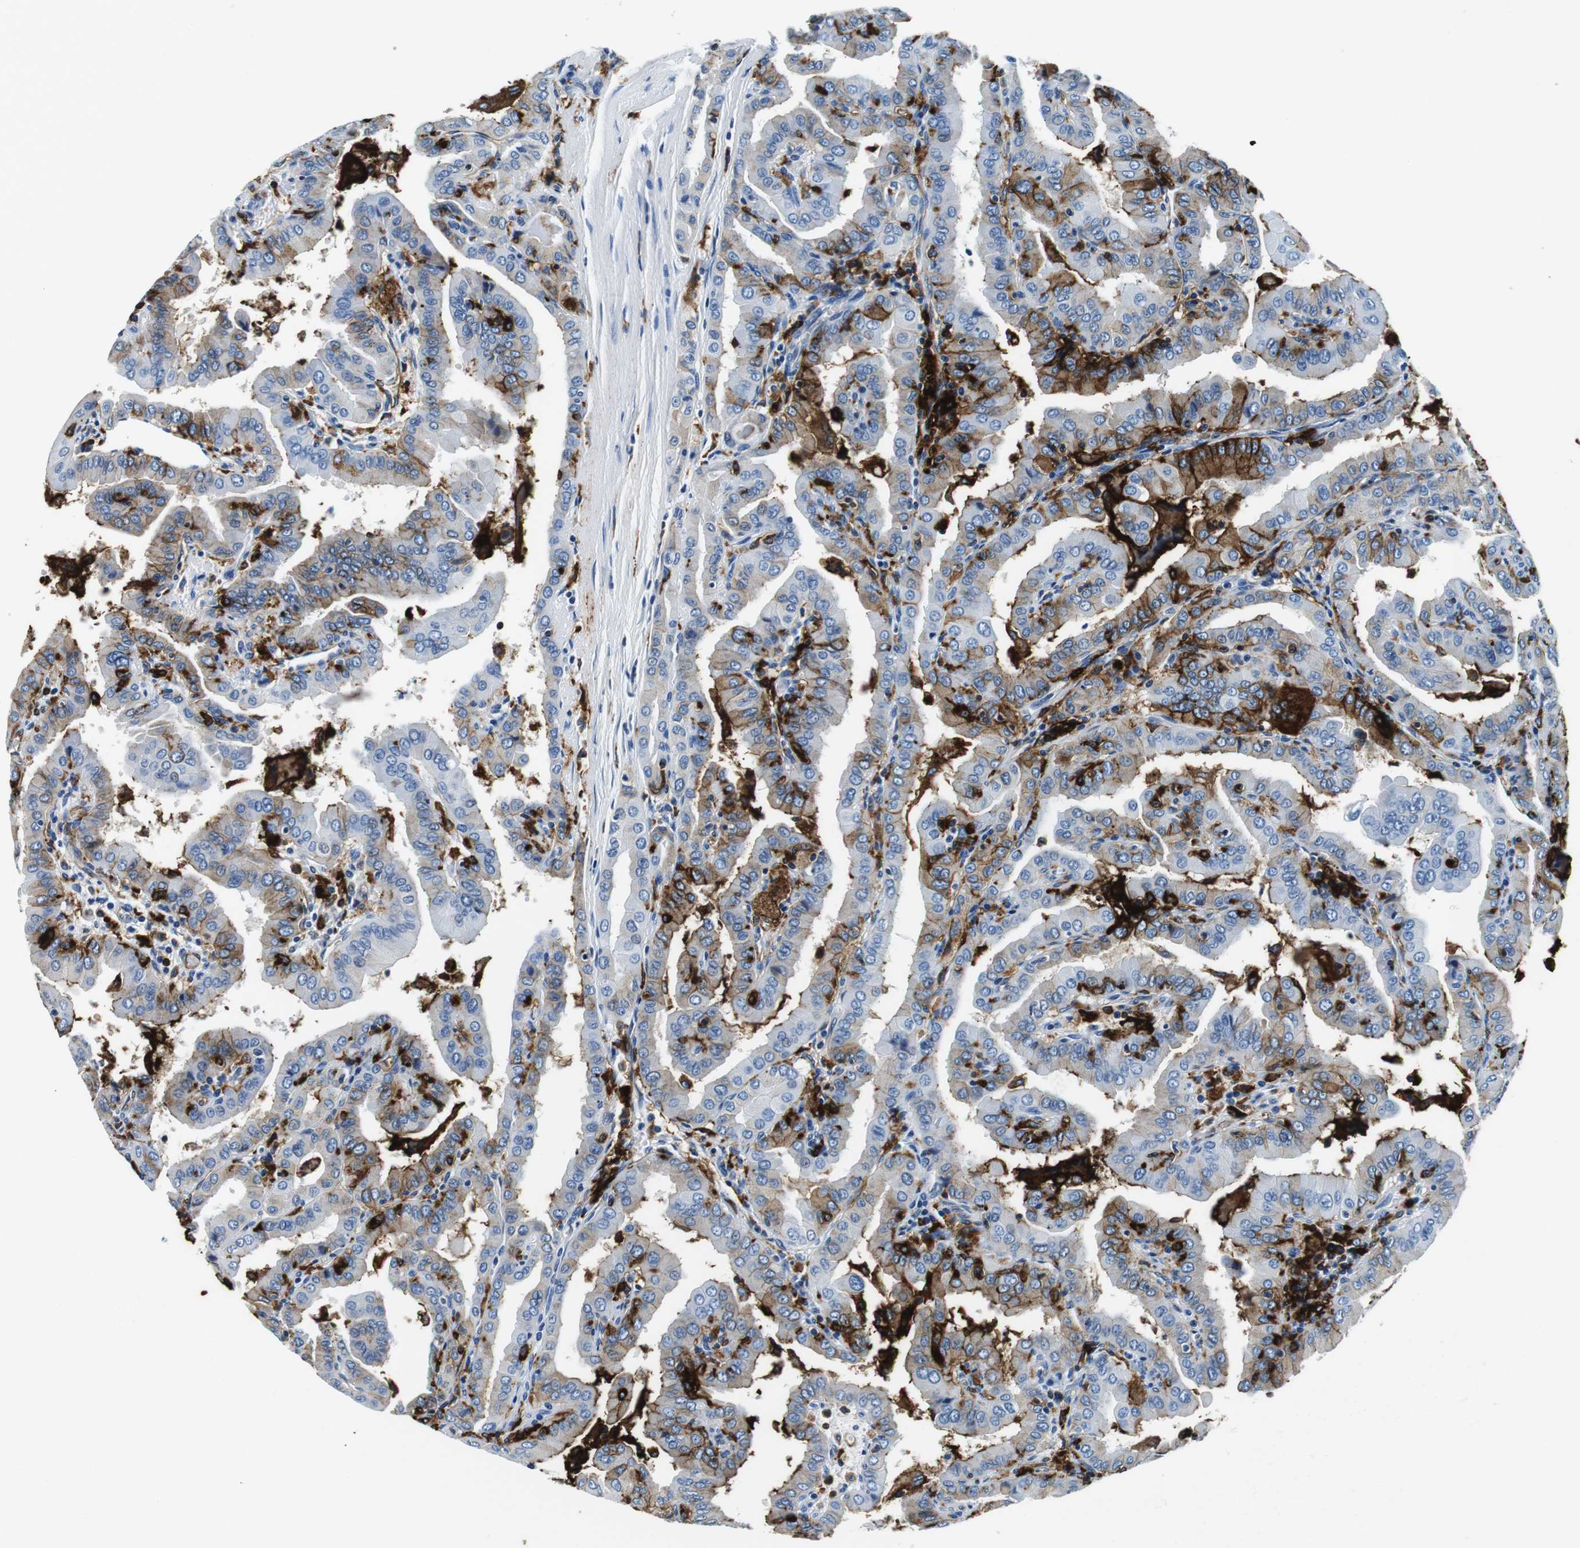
{"staining": {"intensity": "strong", "quantity": "<25%", "location": "cytoplasmic/membranous"}, "tissue": "thyroid cancer", "cell_type": "Tumor cells", "image_type": "cancer", "snomed": [{"axis": "morphology", "description": "Papillary adenocarcinoma, NOS"}, {"axis": "topography", "description": "Thyroid gland"}], "caption": "The histopathology image shows staining of thyroid cancer (papillary adenocarcinoma), revealing strong cytoplasmic/membranous protein expression (brown color) within tumor cells. The protein of interest is shown in brown color, while the nuclei are stained blue.", "gene": "HLA-DRB1", "patient": {"sex": "male", "age": 33}}